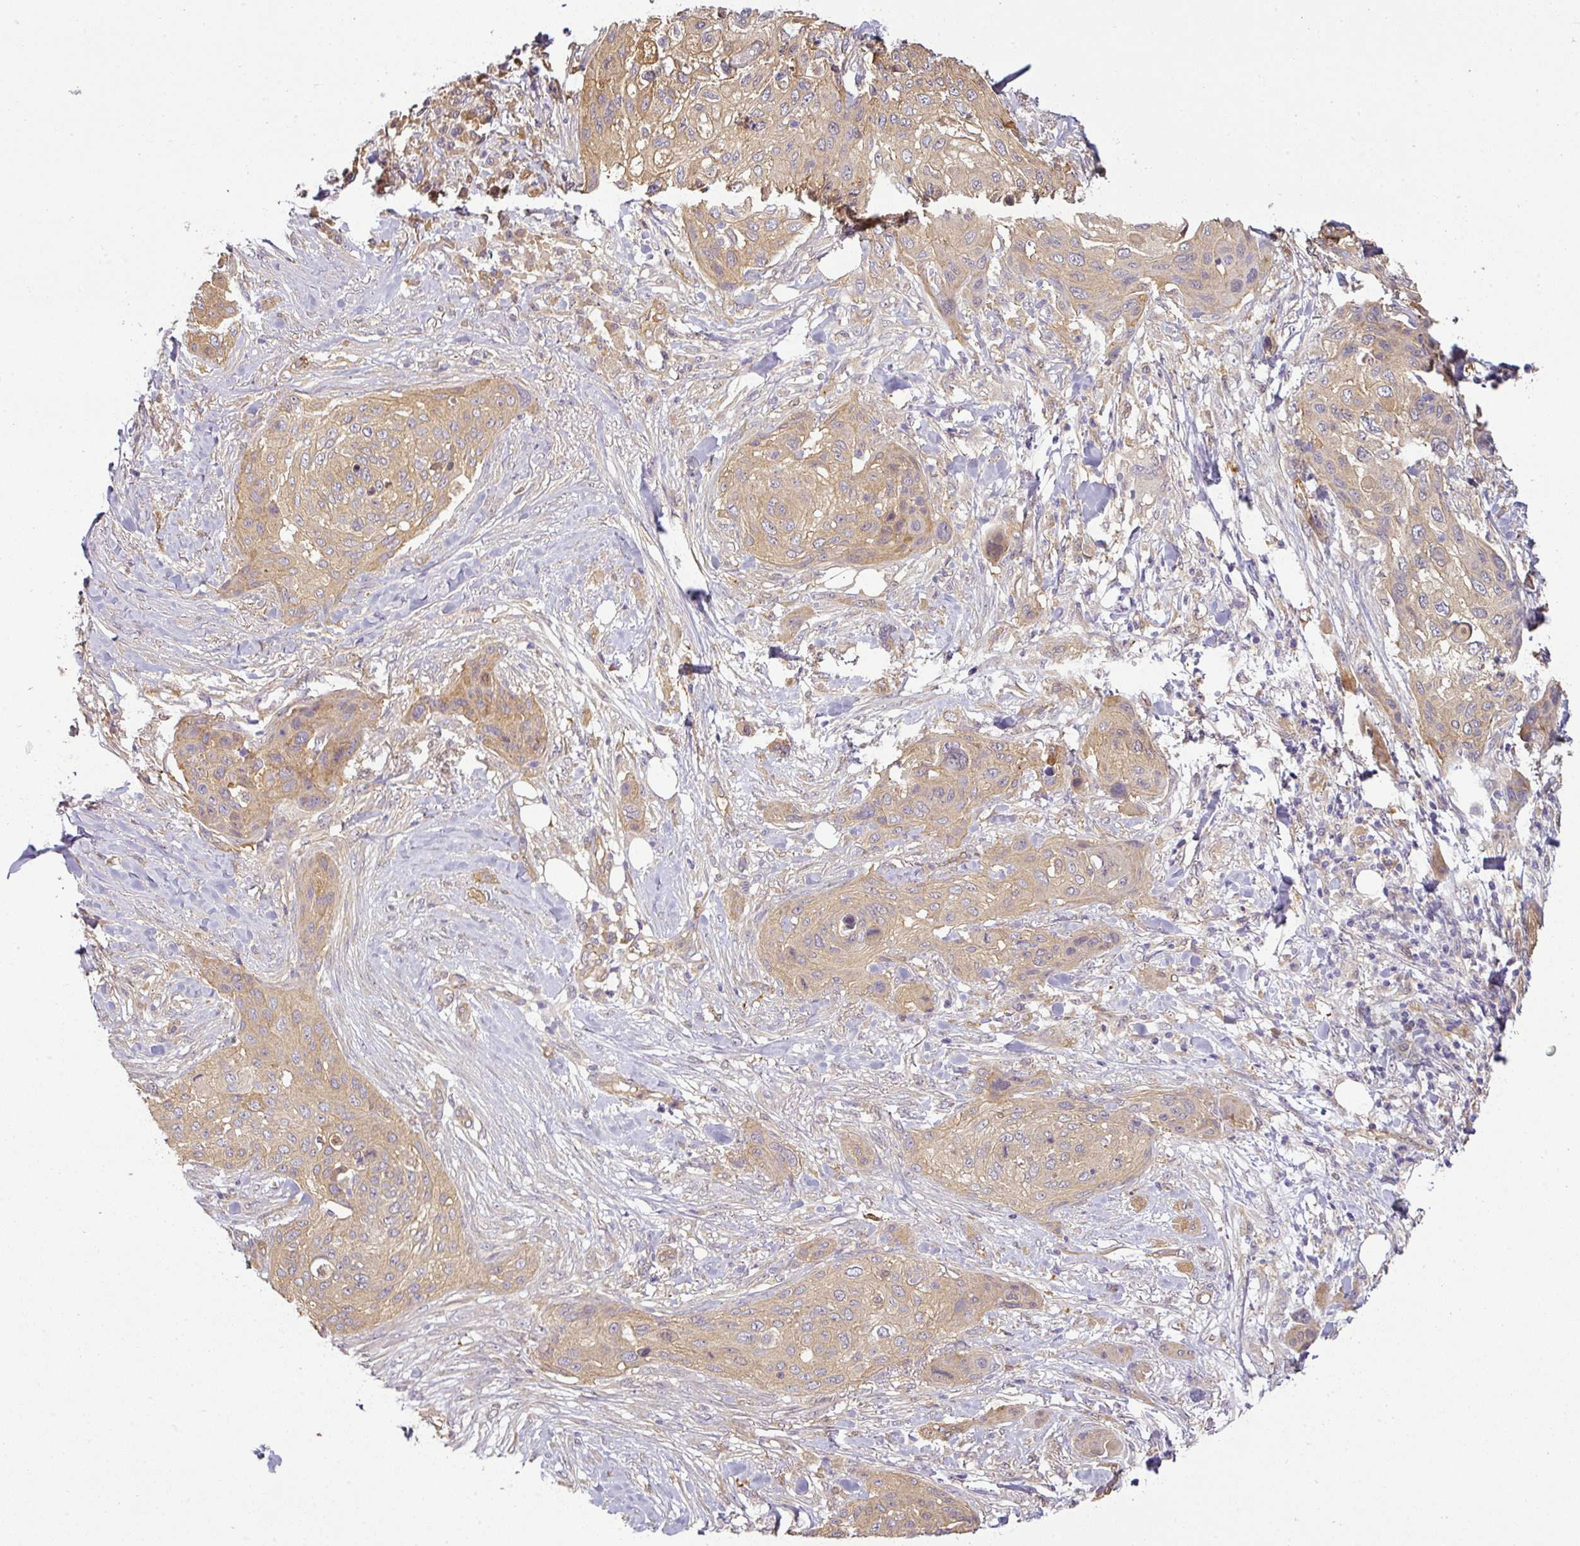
{"staining": {"intensity": "weak", "quantity": "<25%", "location": "cytoplasmic/membranous"}, "tissue": "skin cancer", "cell_type": "Tumor cells", "image_type": "cancer", "snomed": [{"axis": "morphology", "description": "Squamous cell carcinoma, NOS"}, {"axis": "topography", "description": "Skin"}], "caption": "Human skin cancer stained for a protein using IHC displays no positivity in tumor cells.", "gene": "ANKRD18A", "patient": {"sex": "female", "age": 87}}